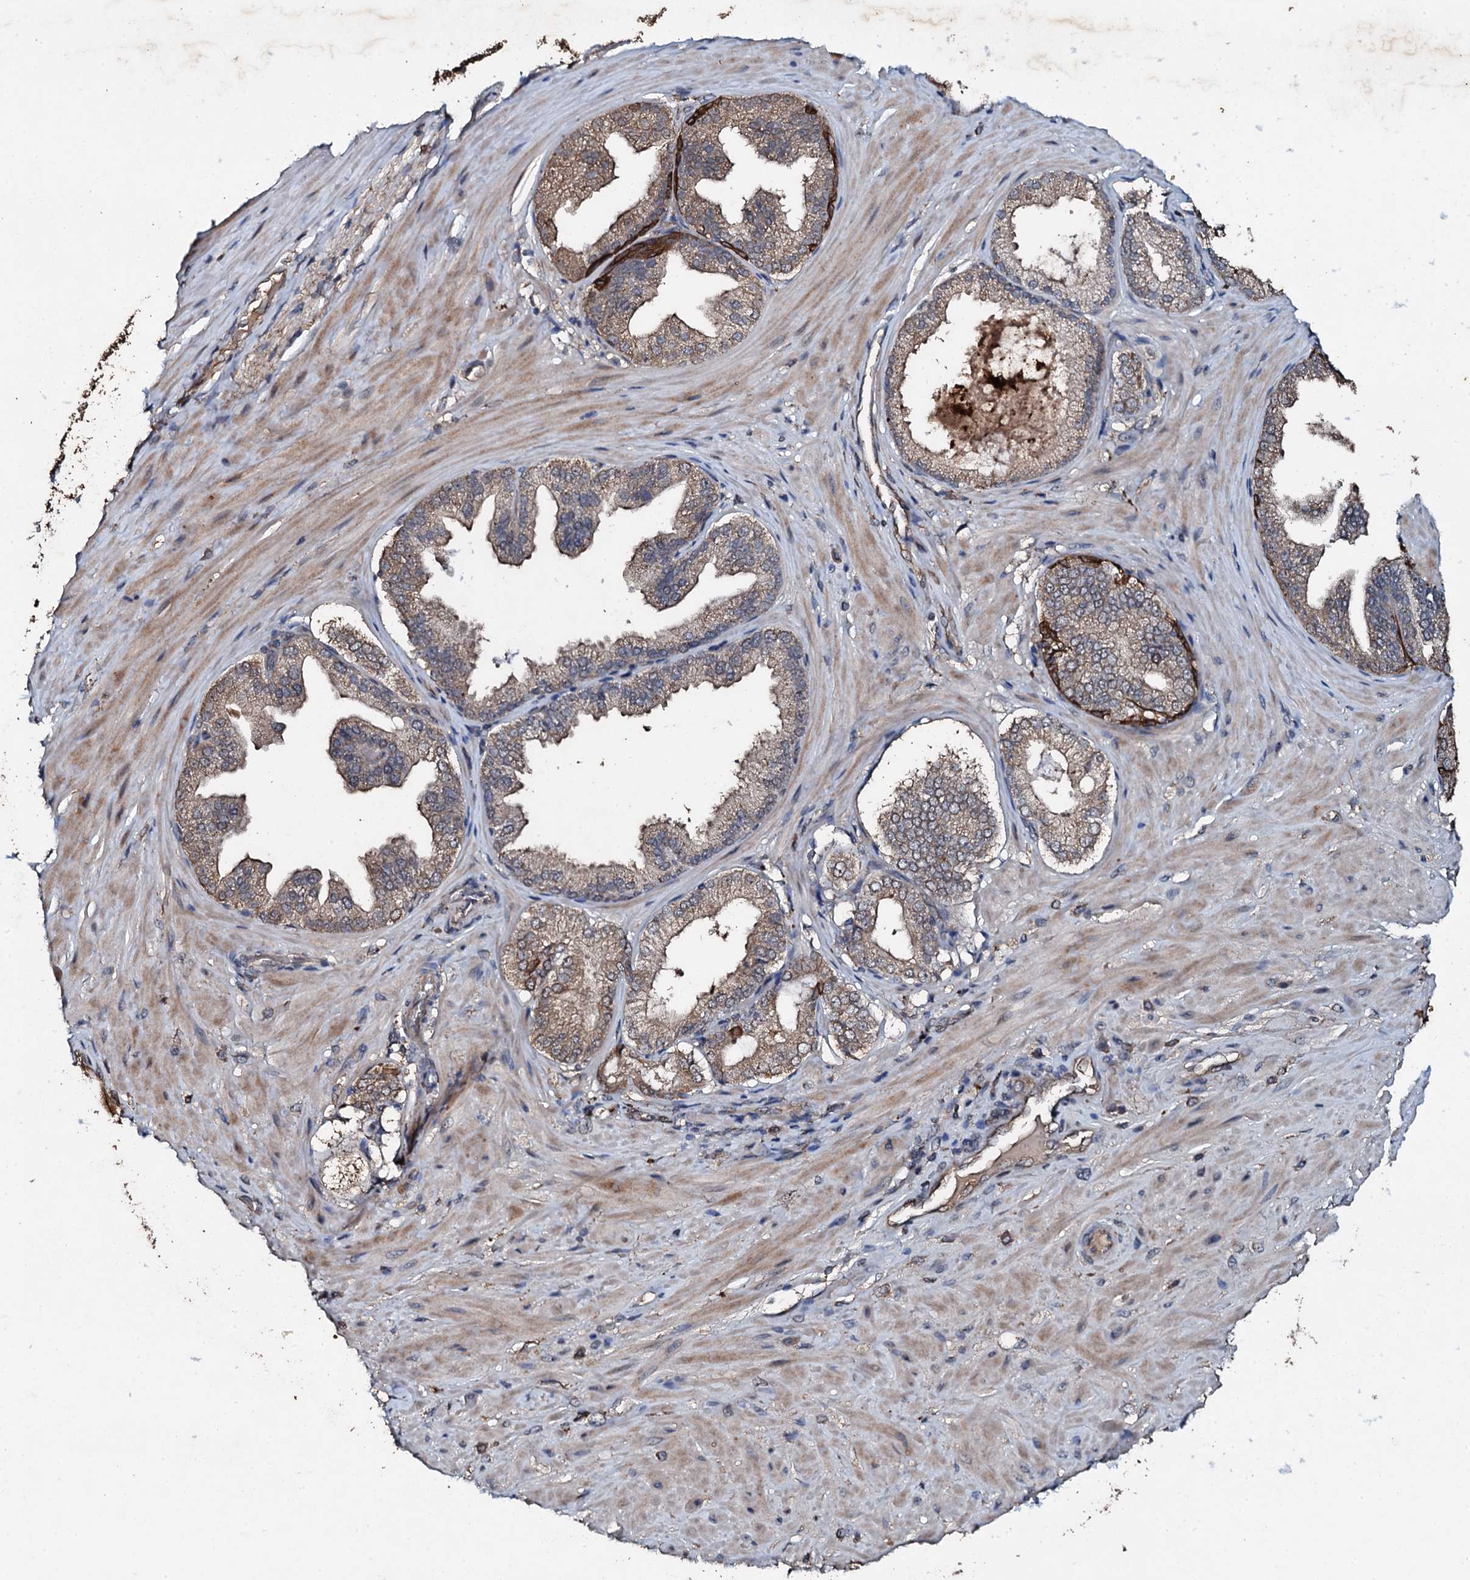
{"staining": {"intensity": "moderate", "quantity": "25%-75%", "location": "cytoplasmic/membranous"}, "tissue": "soft tissue", "cell_type": "Chondrocytes", "image_type": "normal", "snomed": [{"axis": "morphology", "description": "Normal tissue, NOS"}, {"axis": "morphology", "description": "Adenocarcinoma, Low grade"}, {"axis": "topography", "description": "Prostate"}, {"axis": "topography", "description": "Peripheral nerve tissue"}], "caption": "High-power microscopy captured an immunohistochemistry micrograph of unremarkable soft tissue, revealing moderate cytoplasmic/membranous staining in approximately 25%-75% of chondrocytes. Nuclei are stained in blue.", "gene": "ADAMTS10", "patient": {"sex": "male", "age": 63}}